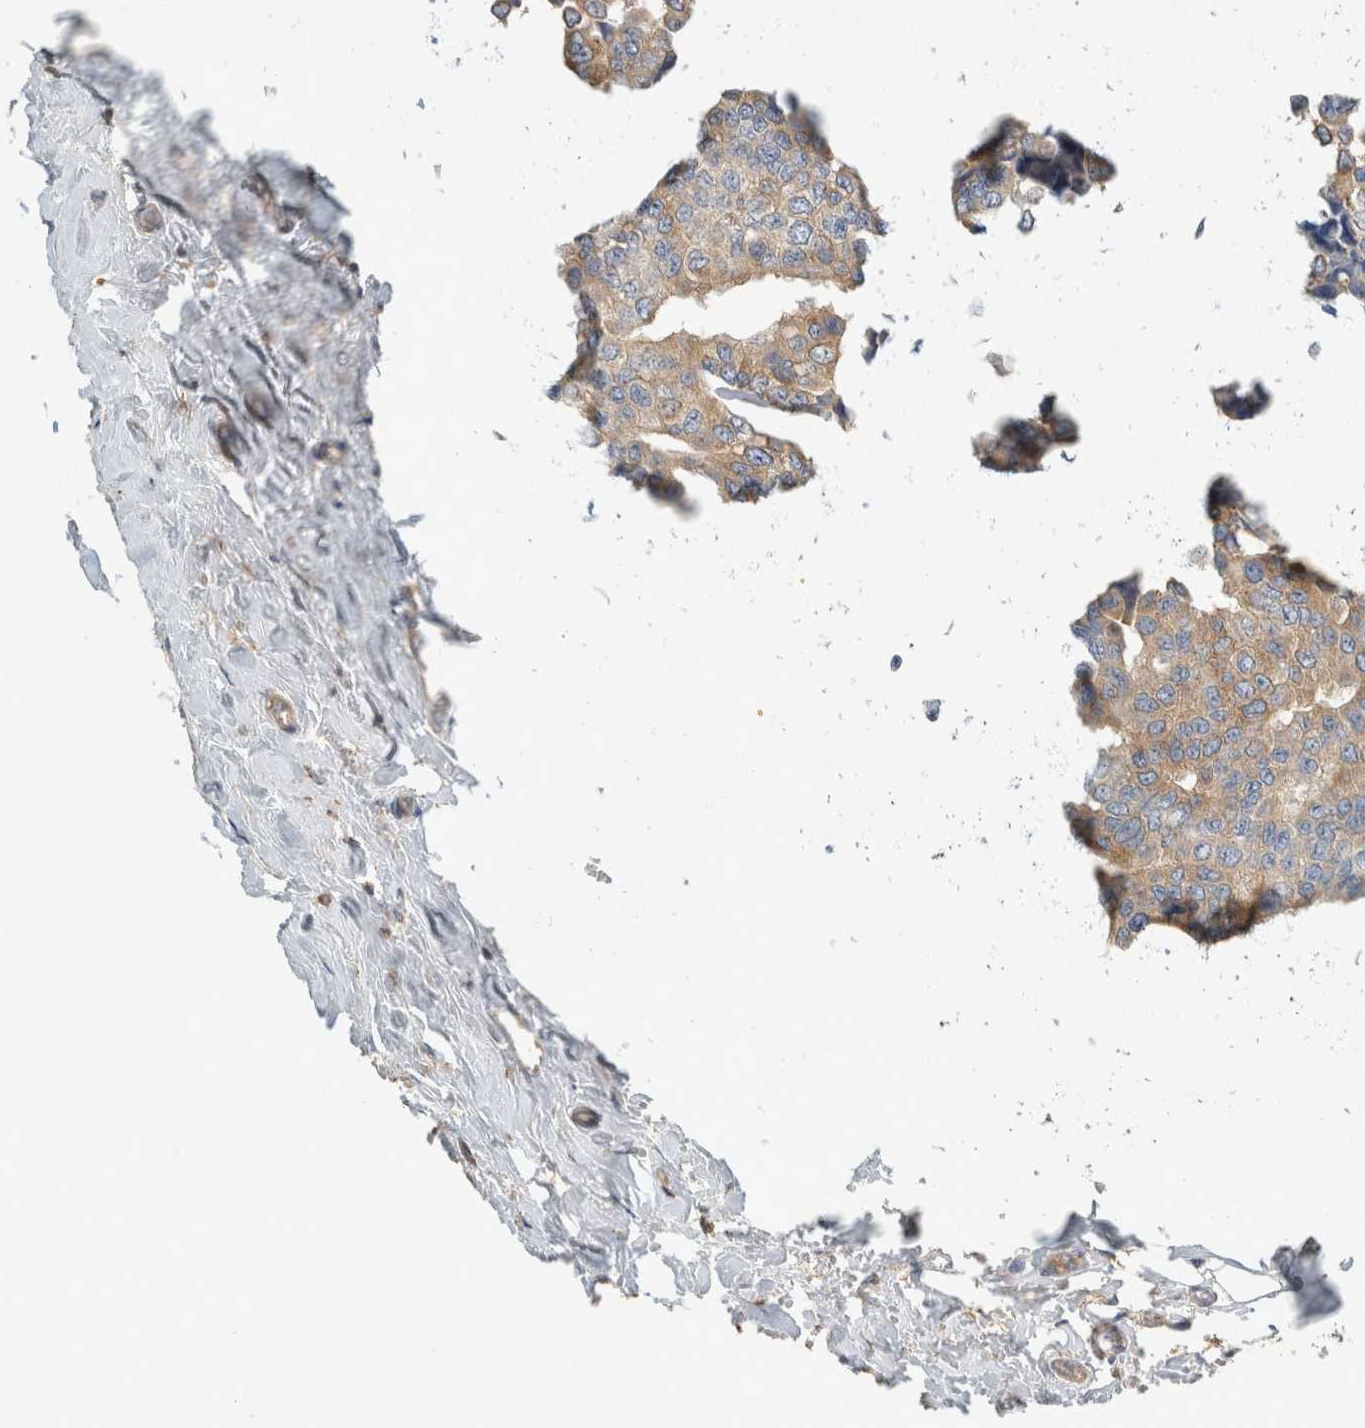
{"staining": {"intensity": "moderate", "quantity": ">75%", "location": "cytoplasmic/membranous"}, "tissue": "breast cancer", "cell_type": "Tumor cells", "image_type": "cancer", "snomed": [{"axis": "morphology", "description": "Normal tissue, NOS"}, {"axis": "morphology", "description": "Duct carcinoma"}, {"axis": "topography", "description": "Breast"}], "caption": "Moderate cytoplasmic/membranous protein staining is present in about >75% of tumor cells in intraductal carcinoma (breast). The staining was performed using DAB to visualize the protein expression in brown, while the nuclei were stained in blue with hematoxylin (Magnification: 20x).", "gene": "EIF4G3", "patient": {"sex": "female", "age": 43}}